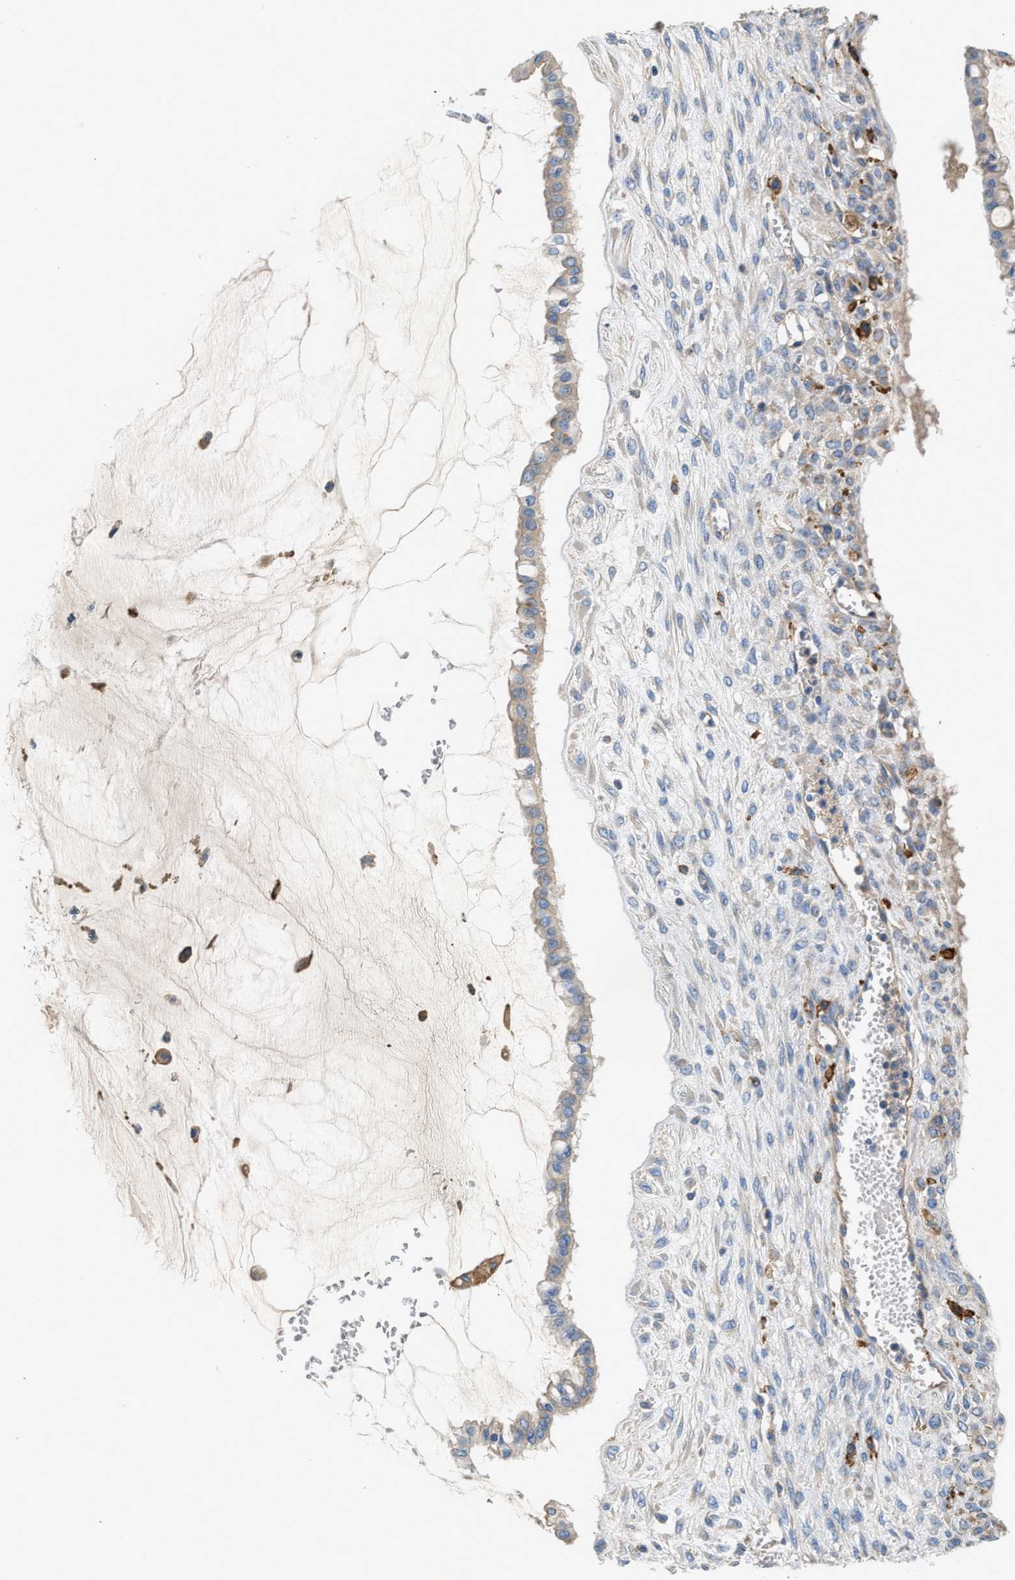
{"staining": {"intensity": "weak", "quantity": "<25%", "location": "cytoplasmic/membranous"}, "tissue": "ovarian cancer", "cell_type": "Tumor cells", "image_type": "cancer", "snomed": [{"axis": "morphology", "description": "Cystadenocarcinoma, mucinous, NOS"}, {"axis": "topography", "description": "Ovary"}], "caption": "DAB immunohistochemical staining of human mucinous cystadenocarcinoma (ovarian) exhibits no significant positivity in tumor cells.", "gene": "NSUN7", "patient": {"sex": "female", "age": 73}}